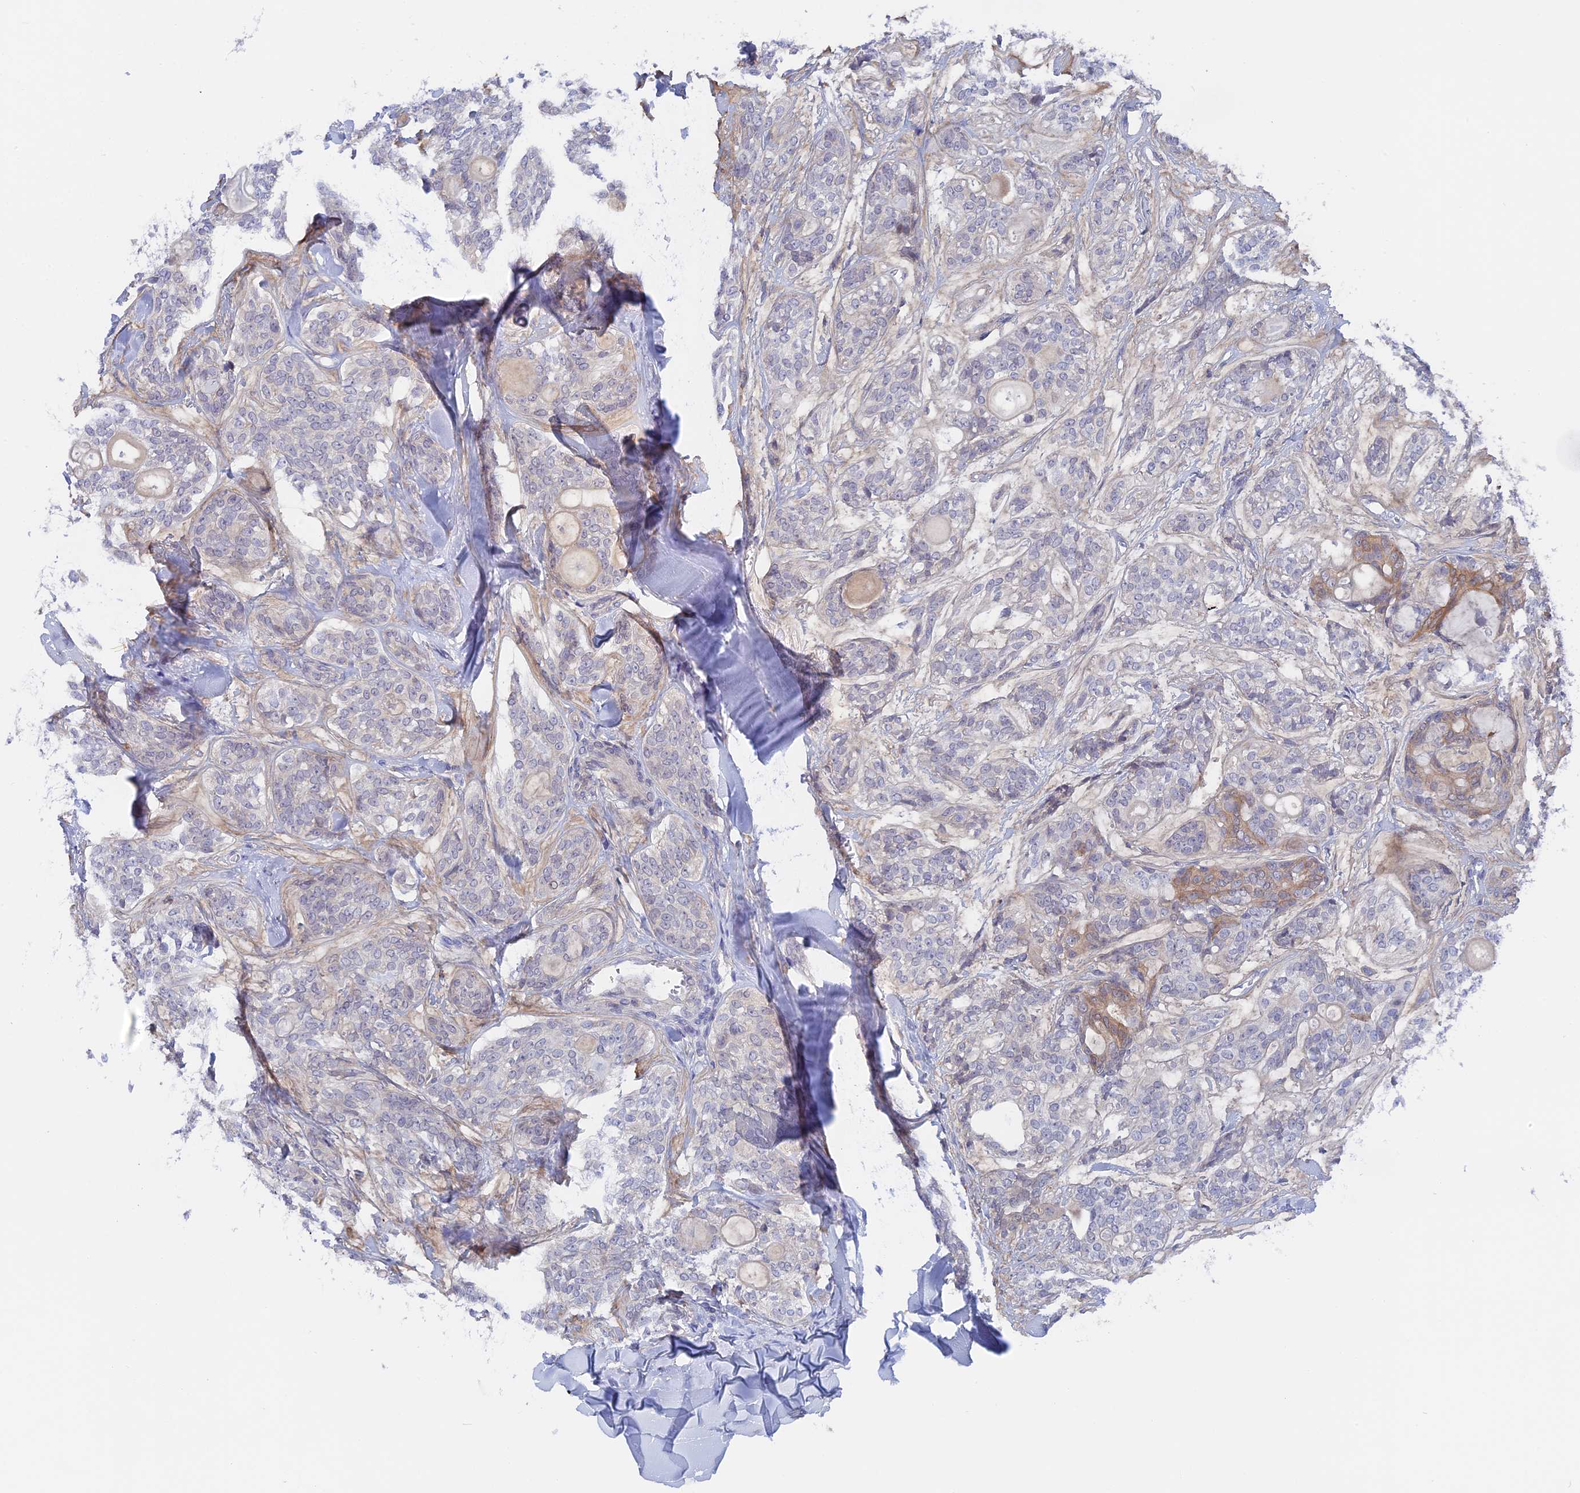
{"staining": {"intensity": "negative", "quantity": "none", "location": "none"}, "tissue": "head and neck cancer", "cell_type": "Tumor cells", "image_type": "cancer", "snomed": [{"axis": "morphology", "description": "Adenocarcinoma, NOS"}, {"axis": "topography", "description": "Head-Neck"}], "caption": "The micrograph reveals no staining of tumor cells in head and neck cancer (adenocarcinoma).", "gene": "DACT3", "patient": {"sex": "male", "age": 66}}